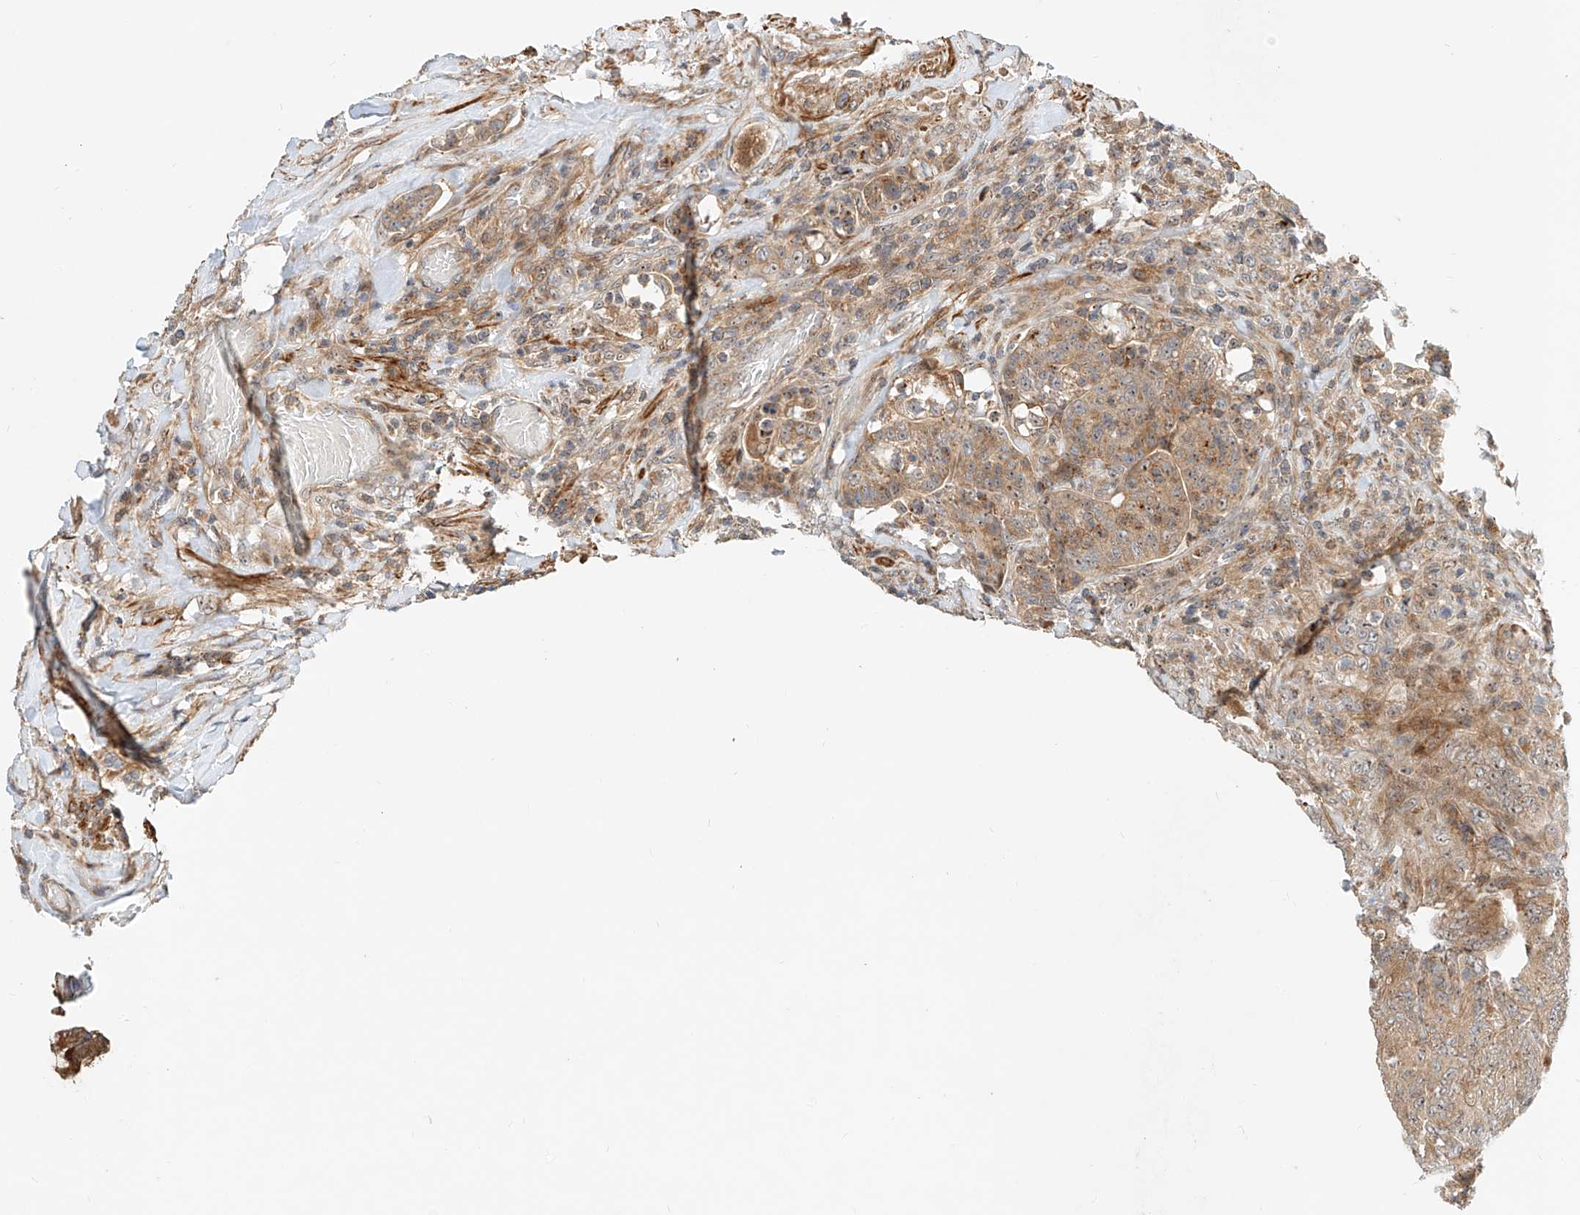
{"staining": {"intensity": "moderate", "quantity": ">75%", "location": "cytoplasmic/membranous"}, "tissue": "colorectal cancer", "cell_type": "Tumor cells", "image_type": "cancer", "snomed": [{"axis": "morphology", "description": "Normal tissue, NOS"}, {"axis": "topography", "description": "Colon"}], "caption": "Immunohistochemical staining of human colorectal cancer demonstrates medium levels of moderate cytoplasmic/membranous protein expression in about >75% of tumor cells.", "gene": "CPAMD8", "patient": {"sex": "female", "age": 82}}